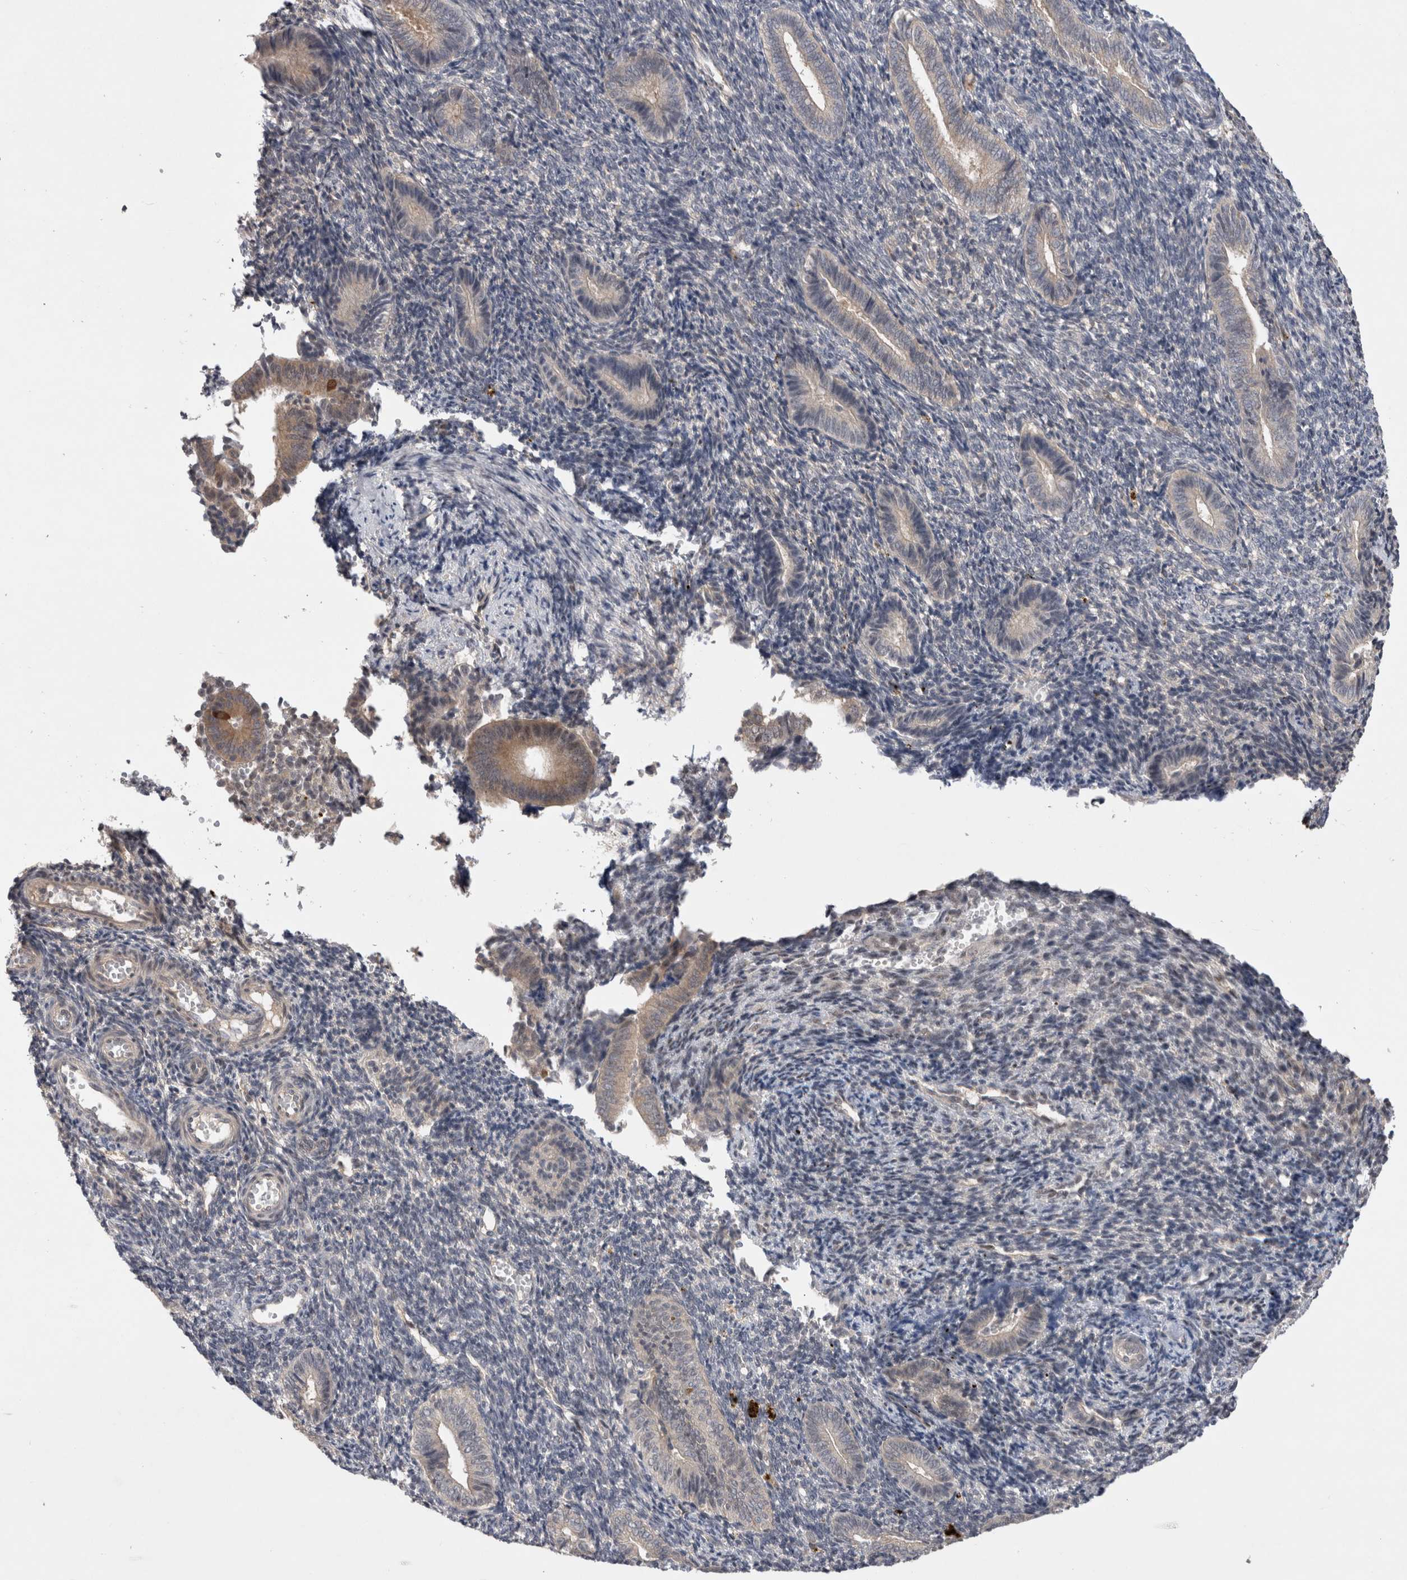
{"staining": {"intensity": "negative", "quantity": "none", "location": "none"}, "tissue": "endometrium", "cell_type": "Cells in endometrial stroma", "image_type": "normal", "snomed": [{"axis": "morphology", "description": "Normal tissue, NOS"}, {"axis": "topography", "description": "Uterus"}, {"axis": "topography", "description": "Endometrium"}], "caption": "This image is of normal endometrium stained with immunohistochemistry to label a protein in brown with the nuclei are counter-stained blue. There is no positivity in cells in endometrial stroma. (DAB IHC with hematoxylin counter stain).", "gene": "CERS3", "patient": {"sex": "female", "age": 33}}